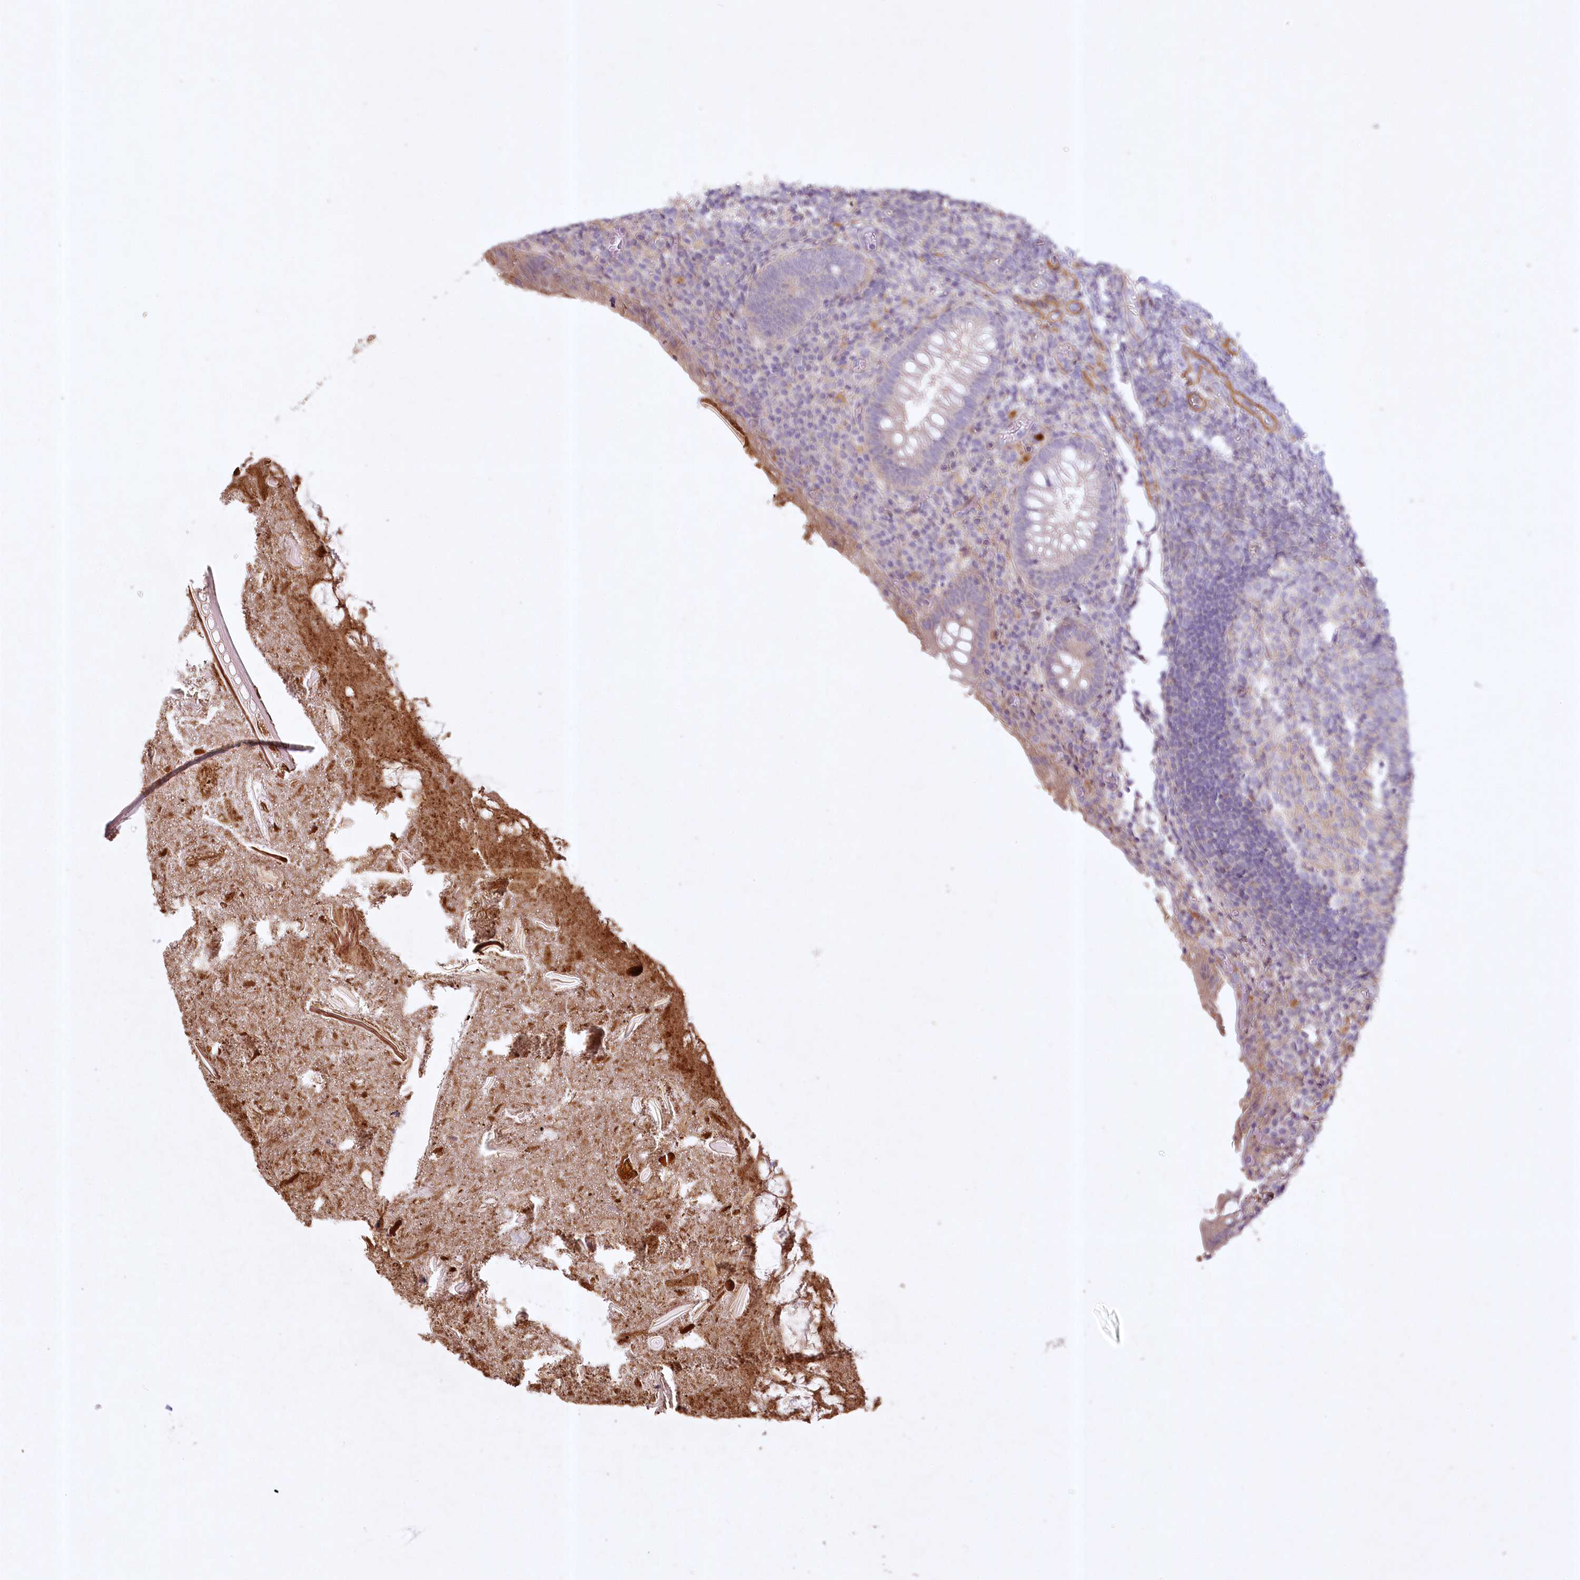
{"staining": {"intensity": "weak", "quantity": "<25%", "location": "cytoplasmic/membranous"}, "tissue": "appendix", "cell_type": "Glandular cells", "image_type": "normal", "snomed": [{"axis": "morphology", "description": "Normal tissue, NOS"}, {"axis": "topography", "description": "Appendix"}], "caption": "Benign appendix was stained to show a protein in brown. There is no significant staining in glandular cells.", "gene": "INPP4B", "patient": {"sex": "female", "age": 17}}